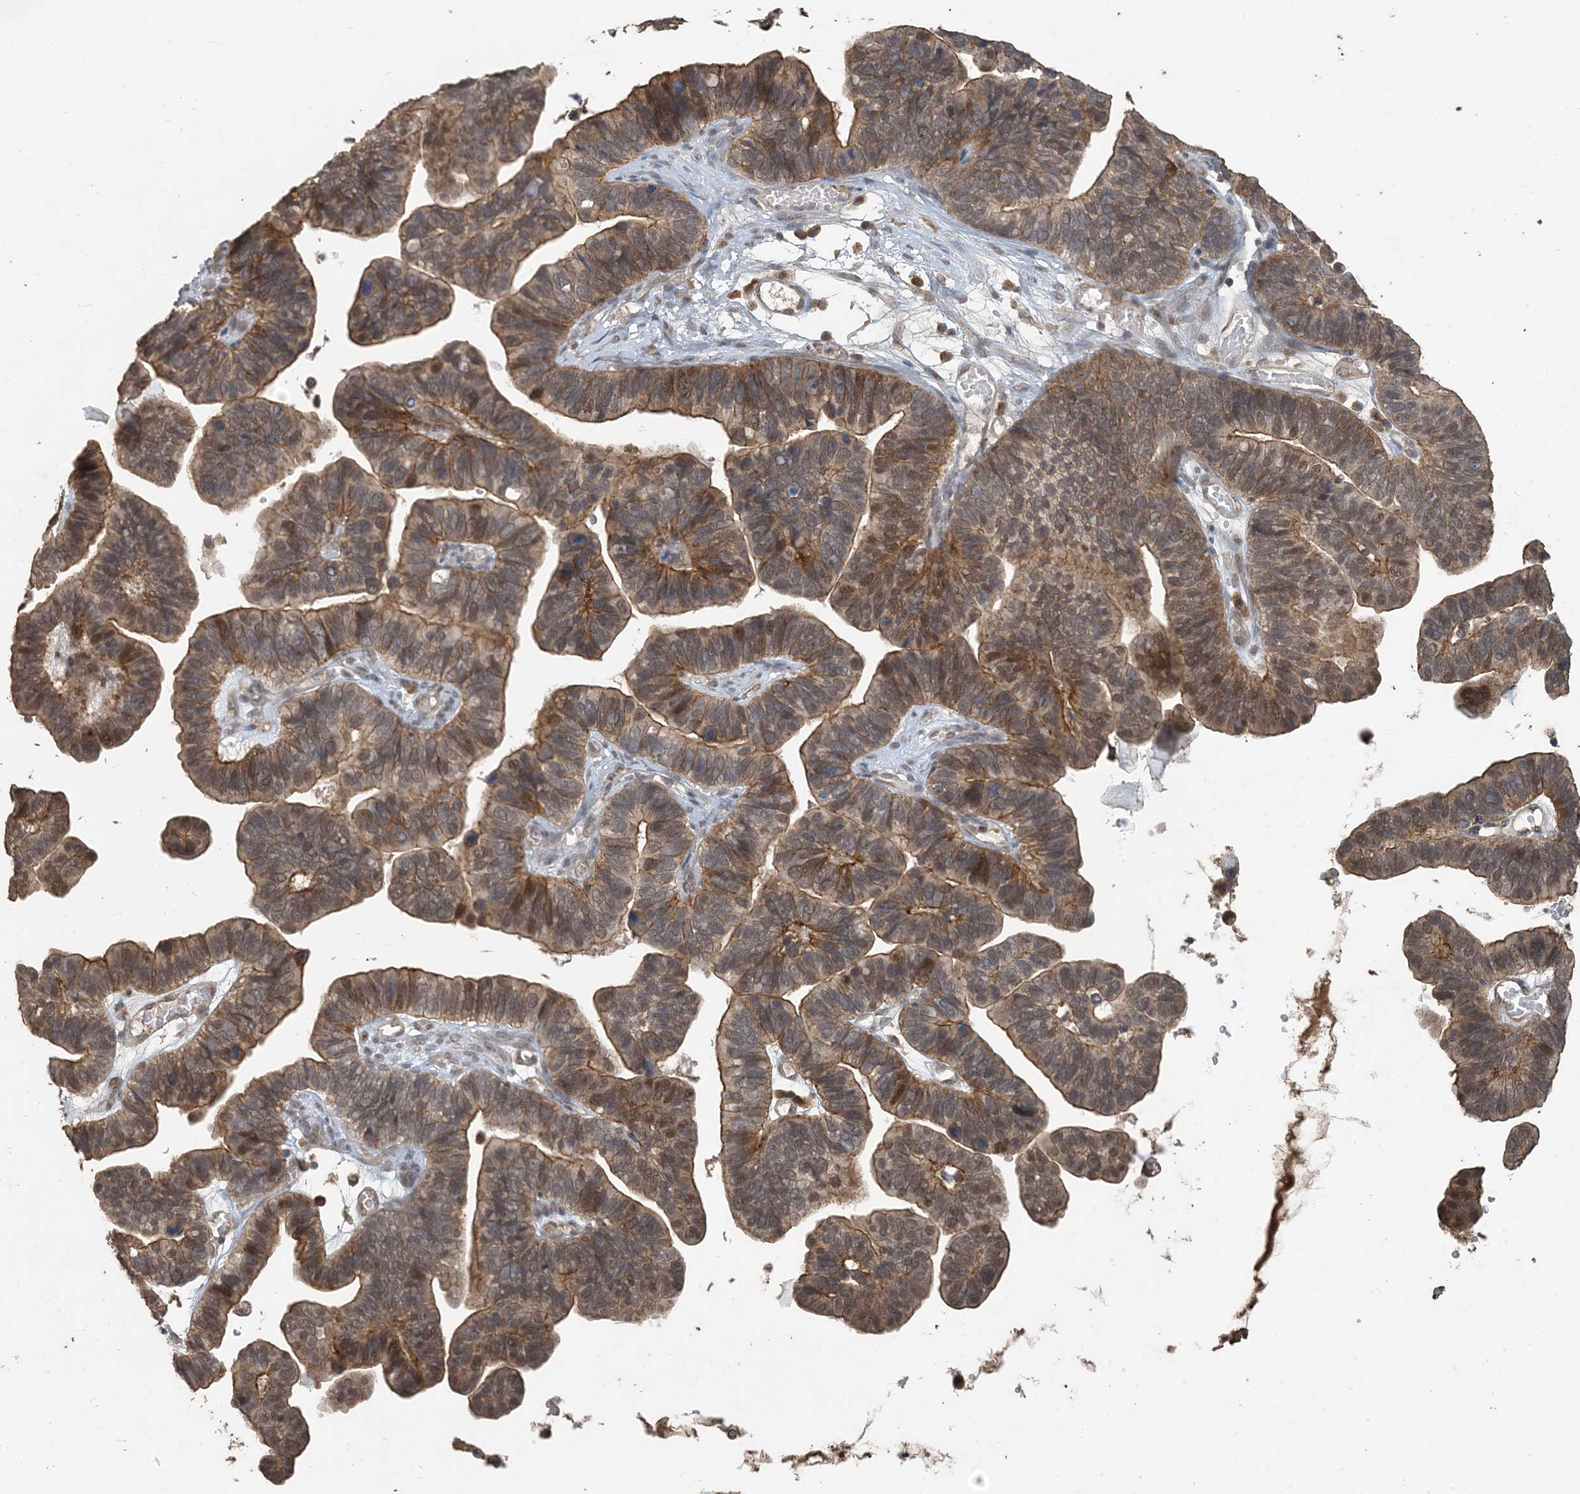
{"staining": {"intensity": "moderate", "quantity": ">75%", "location": "cytoplasmic/membranous"}, "tissue": "ovarian cancer", "cell_type": "Tumor cells", "image_type": "cancer", "snomed": [{"axis": "morphology", "description": "Cystadenocarcinoma, serous, NOS"}, {"axis": "topography", "description": "Ovary"}], "caption": "A high-resolution image shows IHC staining of ovarian cancer (serous cystadenocarcinoma), which exhibits moderate cytoplasmic/membranous positivity in about >75% of tumor cells.", "gene": "ZC3H12A", "patient": {"sex": "female", "age": 56}}